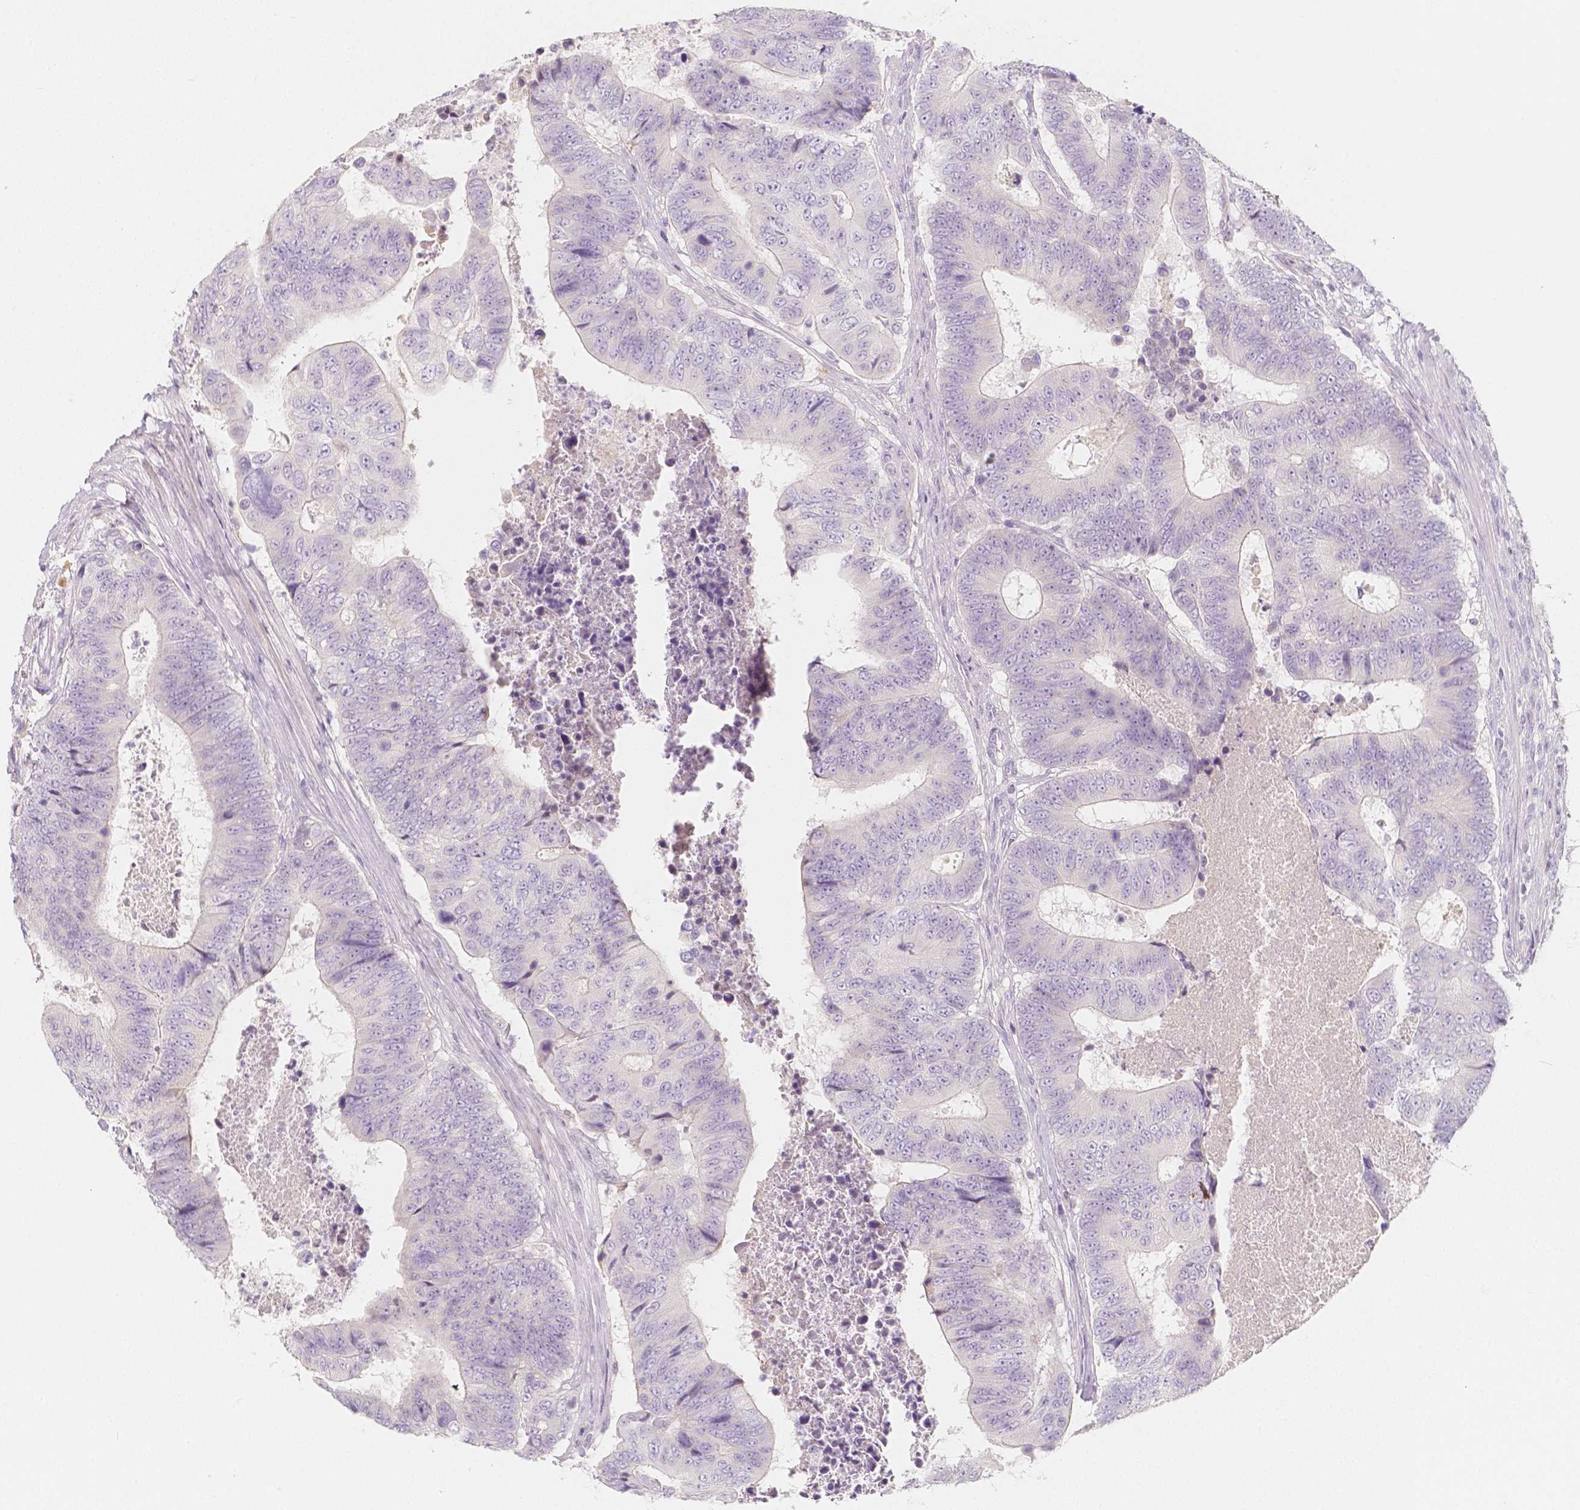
{"staining": {"intensity": "negative", "quantity": "none", "location": "none"}, "tissue": "colorectal cancer", "cell_type": "Tumor cells", "image_type": "cancer", "snomed": [{"axis": "morphology", "description": "Adenocarcinoma, NOS"}, {"axis": "topography", "description": "Colon"}], "caption": "Tumor cells are negative for protein expression in human colorectal adenocarcinoma.", "gene": "BATF", "patient": {"sex": "female", "age": 48}}